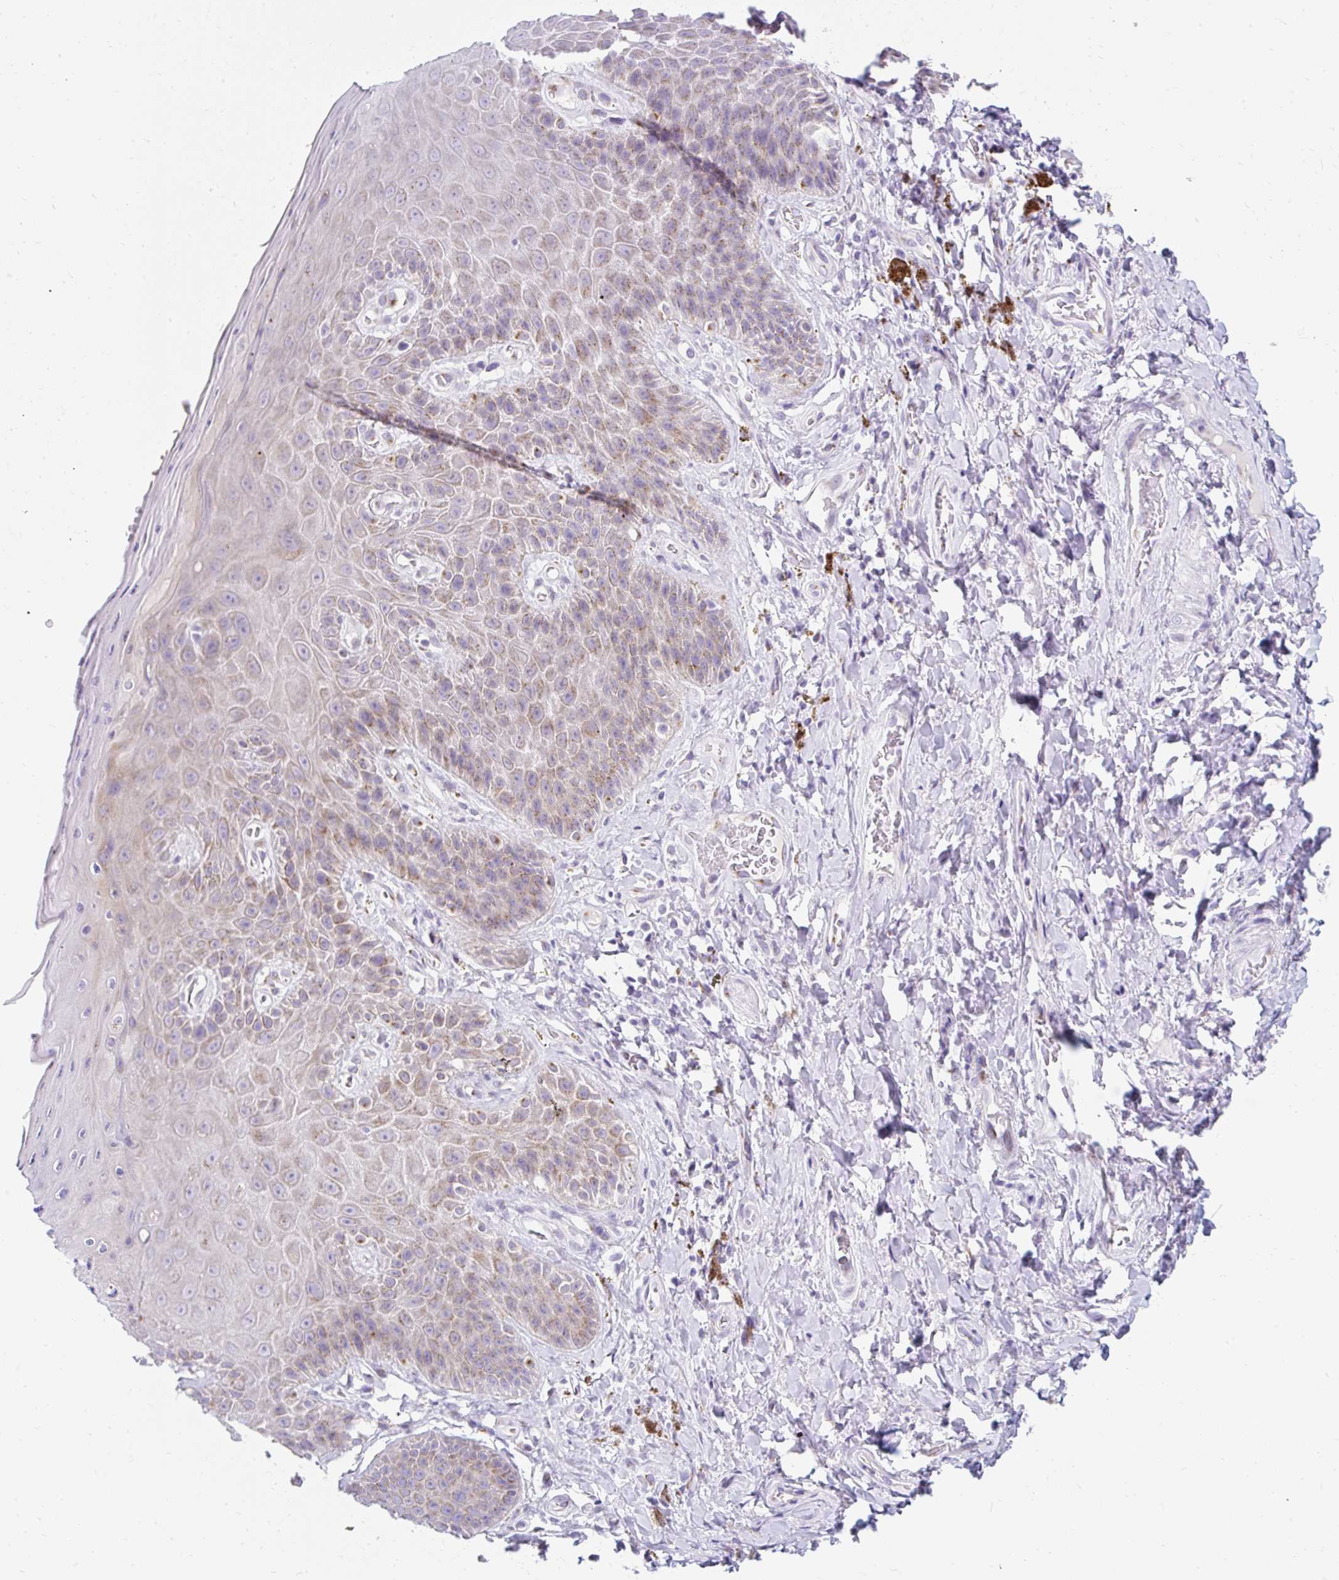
{"staining": {"intensity": "moderate", "quantity": "25%-75%", "location": "cytoplasmic/membranous"}, "tissue": "skin", "cell_type": "Epidermal cells", "image_type": "normal", "snomed": [{"axis": "morphology", "description": "Normal tissue, NOS"}, {"axis": "topography", "description": "Anal"}, {"axis": "topography", "description": "Peripheral nerve tissue"}], "caption": "The immunohistochemical stain highlights moderate cytoplasmic/membranous expression in epidermal cells of unremarkable skin. Nuclei are stained in blue.", "gene": "GOLGA8A", "patient": {"sex": "male", "age": 53}}